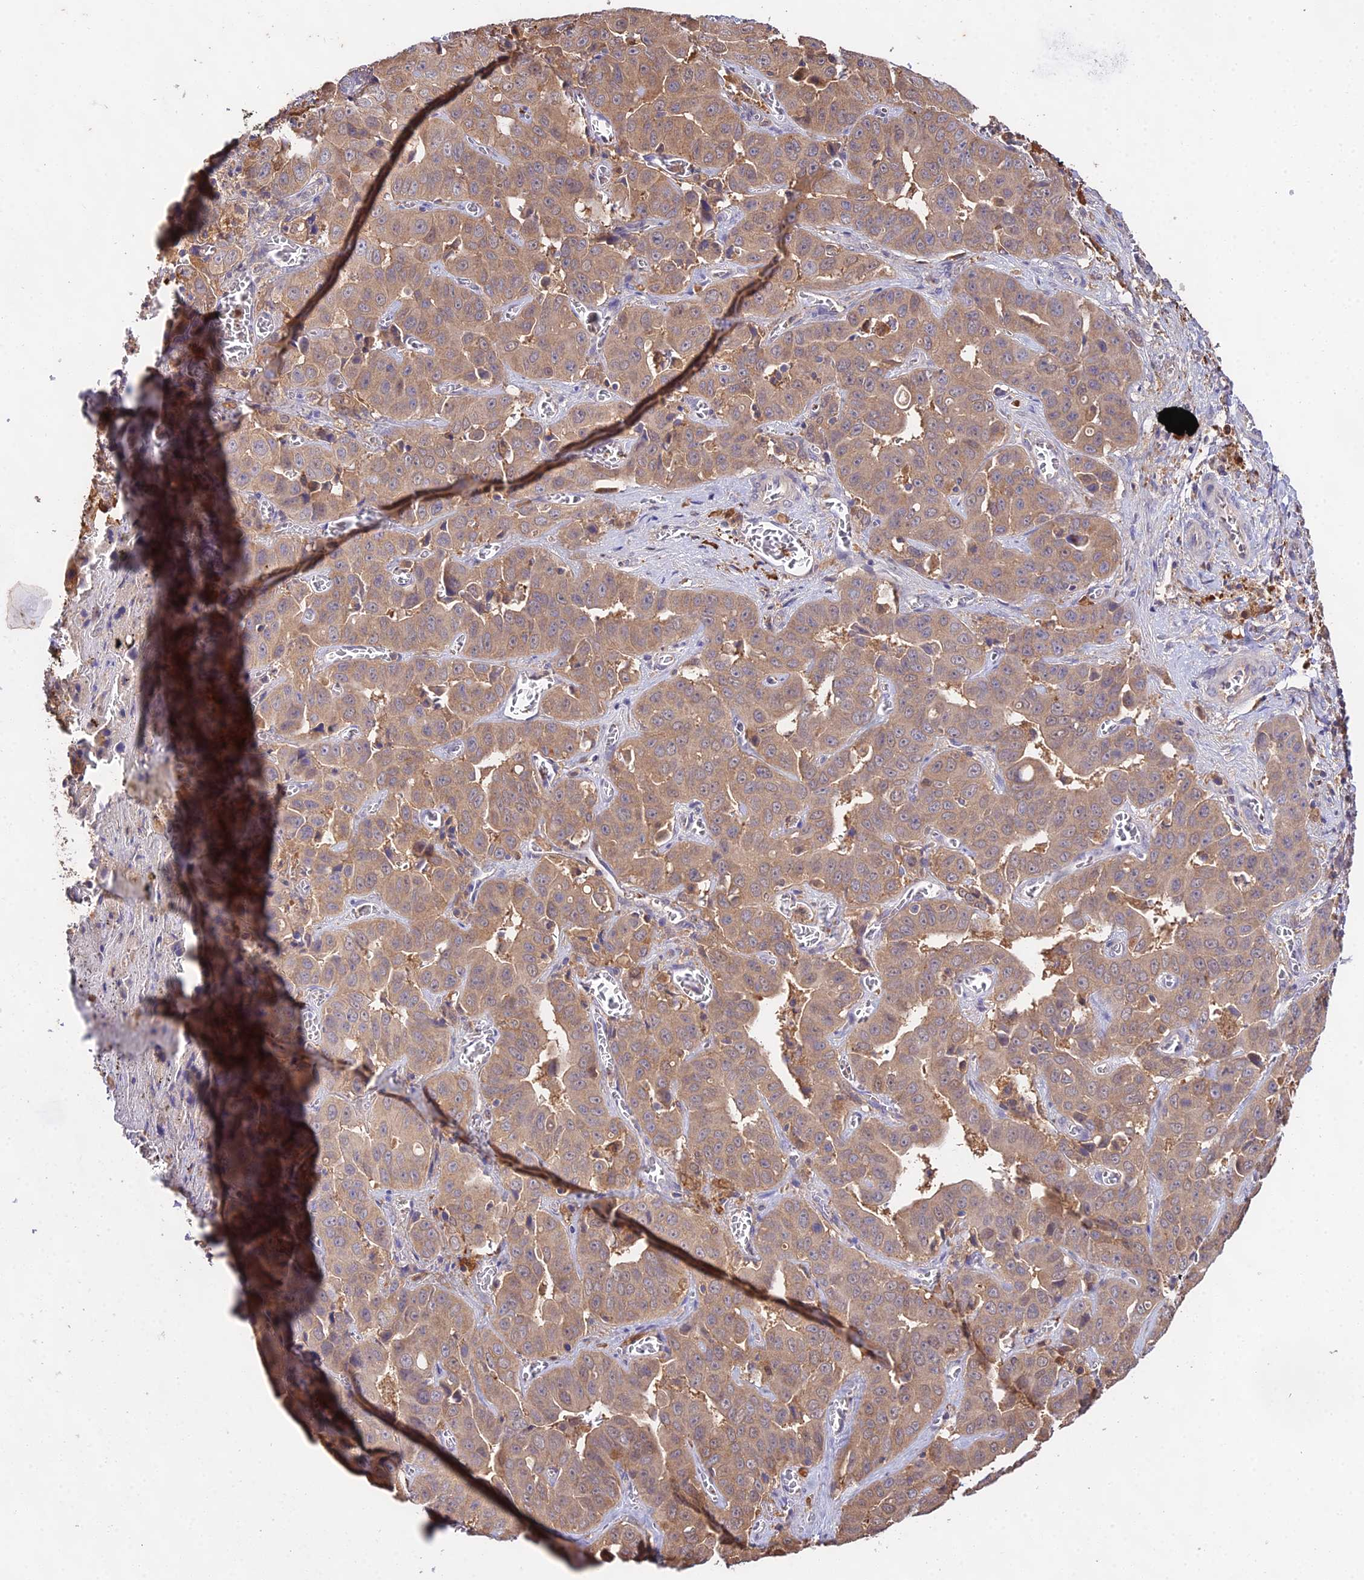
{"staining": {"intensity": "moderate", "quantity": ">75%", "location": "cytoplasmic/membranous"}, "tissue": "liver cancer", "cell_type": "Tumor cells", "image_type": "cancer", "snomed": [{"axis": "morphology", "description": "Cholangiocarcinoma"}, {"axis": "topography", "description": "Liver"}], "caption": "A high-resolution photomicrograph shows immunohistochemistry staining of liver cancer, which reveals moderate cytoplasmic/membranous expression in approximately >75% of tumor cells.", "gene": "FBP1", "patient": {"sex": "female", "age": 52}}